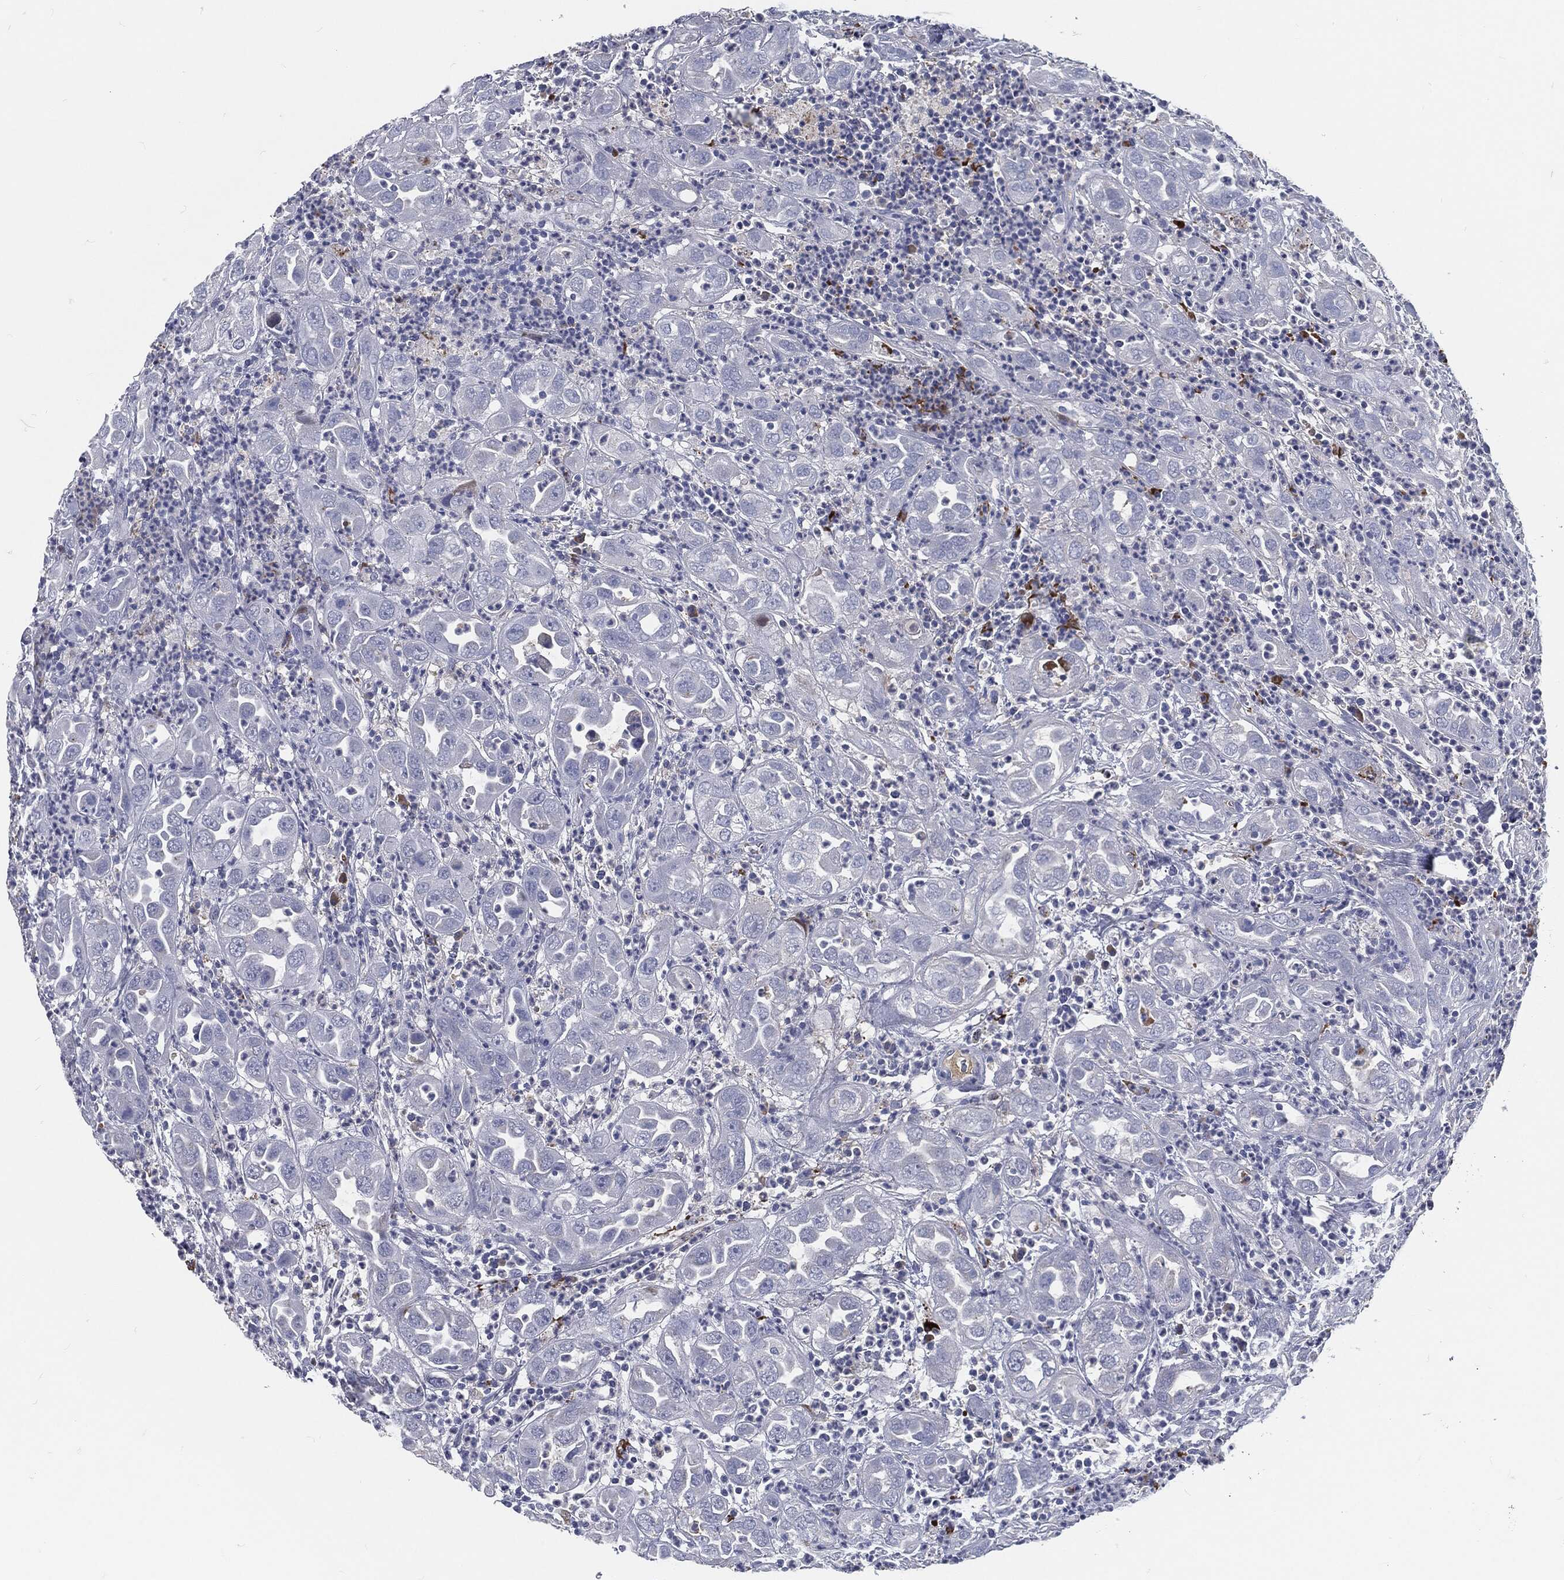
{"staining": {"intensity": "negative", "quantity": "none", "location": "none"}, "tissue": "urothelial cancer", "cell_type": "Tumor cells", "image_type": "cancer", "snomed": [{"axis": "morphology", "description": "Urothelial carcinoma, High grade"}, {"axis": "topography", "description": "Urinary bladder"}], "caption": "Tumor cells are negative for protein expression in human urothelial cancer.", "gene": "MST1", "patient": {"sex": "female", "age": 41}}